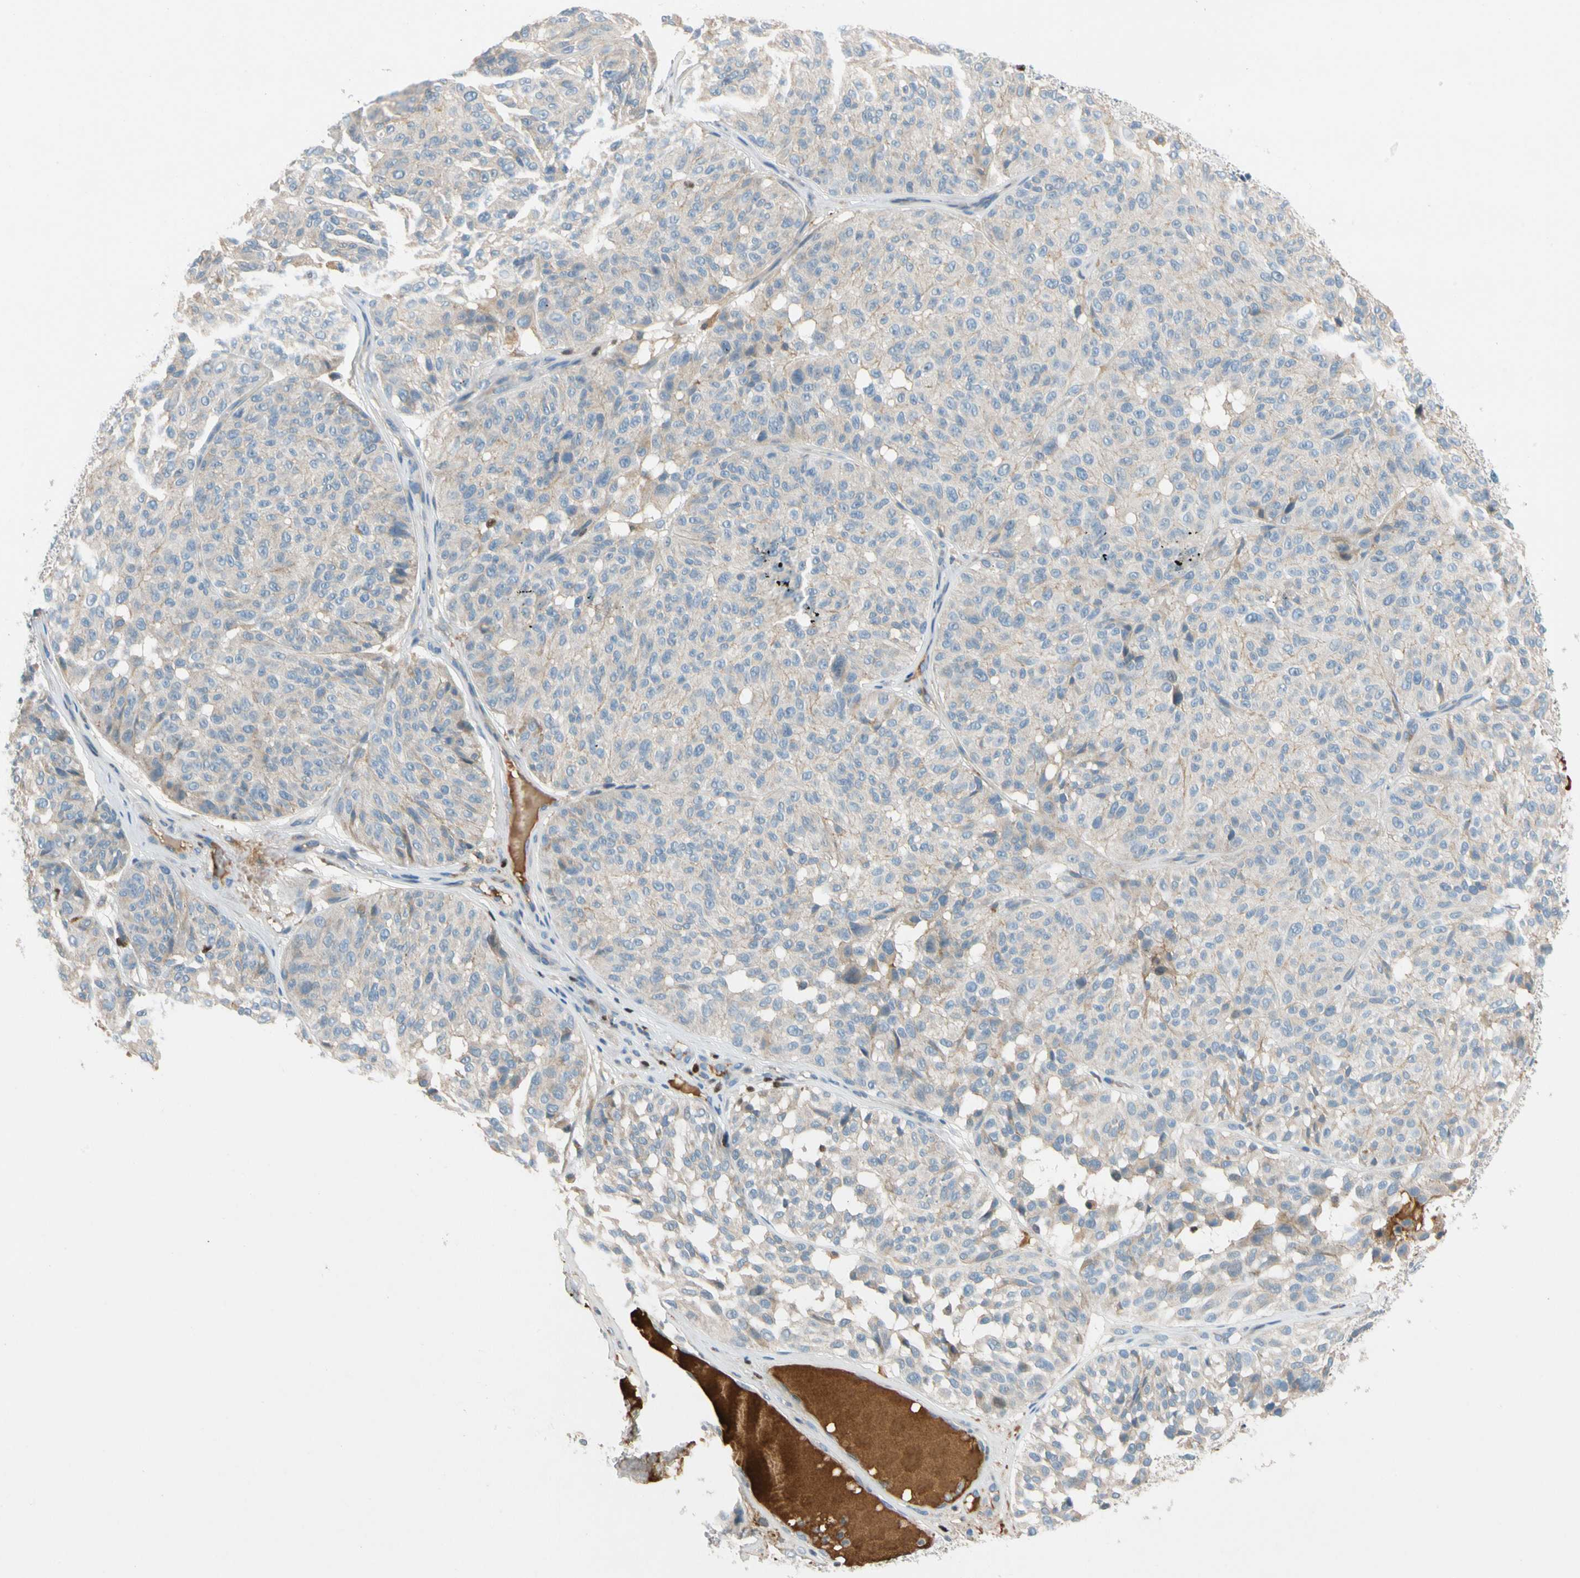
{"staining": {"intensity": "weak", "quantity": "25%-75%", "location": "cytoplasmic/membranous"}, "tissue": "melanoma", "cell_type": "Tumor cells", "image_type": "cancer", "snomed": [{"axis": "morphology", "description": "Malignant melanoma, NOS"}, {"axis": "topography", "description": "Skin"}], "caption": "About 25%-75% of tumor cells in human malignant melanoma display weak cytoplasmic/membranous protein positivity as visualized by brown immunohistochemical staining.", "gene": "SP140", "patient": {"sex": "female", "age": 46}}